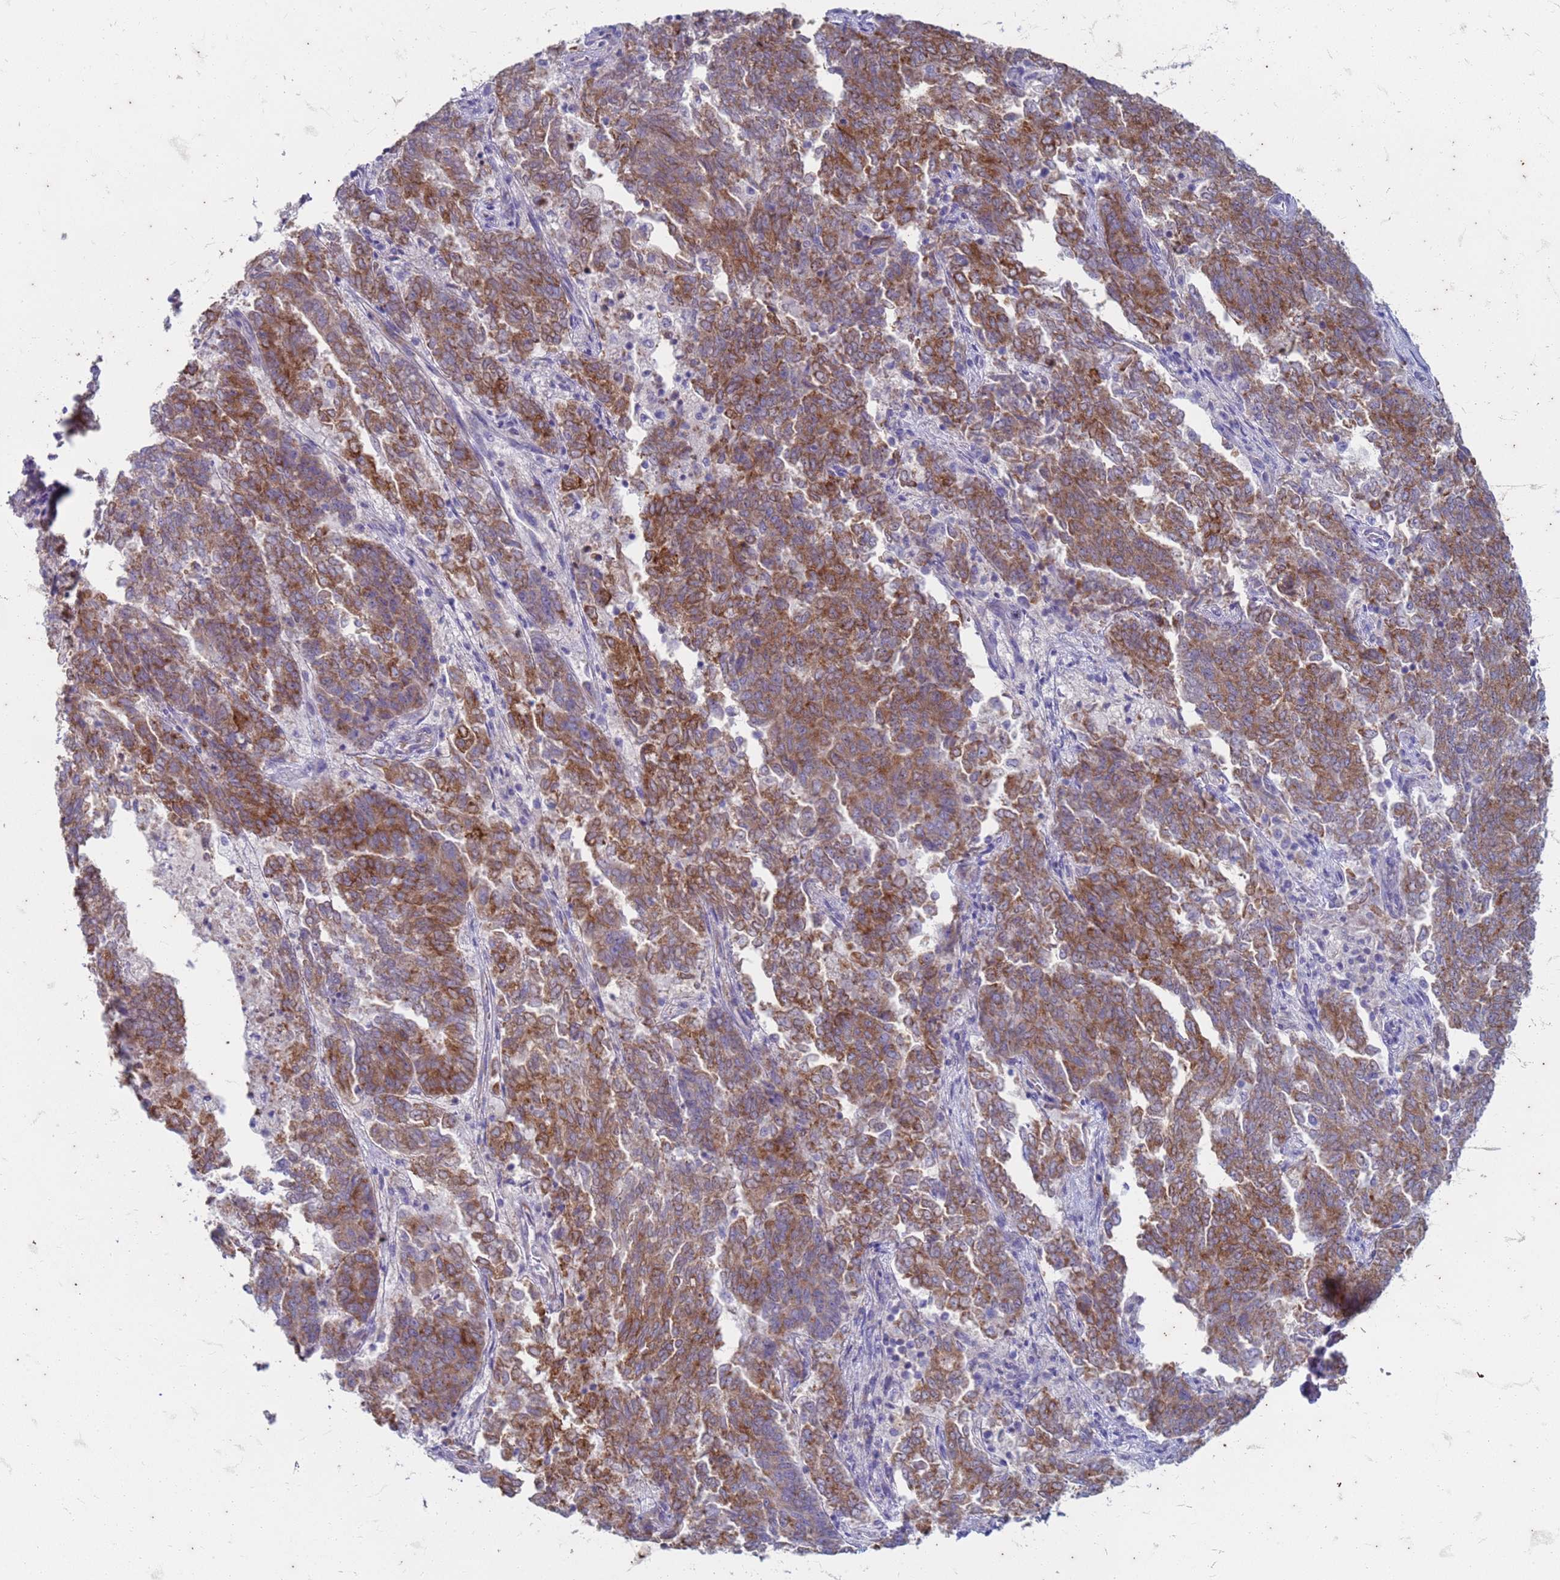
{"staining": {"intensity": "moderate", "quantity": ">75%", "location": "cytoplasmic/membranous"}, "tissue": "endometrial cancer", "cell_type": "Tumor cells", "image_type": "cancer", "snomed": [{"axis": "morphology", "description": "Adenocarcinoma, NOS"}, {"axis": "topography", "description": "Endometrium"}], "caption": "A brown stain shows moderate cytoplasmic/membranous staining of a protein in human endometrial cancer tumor cells.", "gene": "SUCO", "patient": {"sex": "female", "age": 80}}